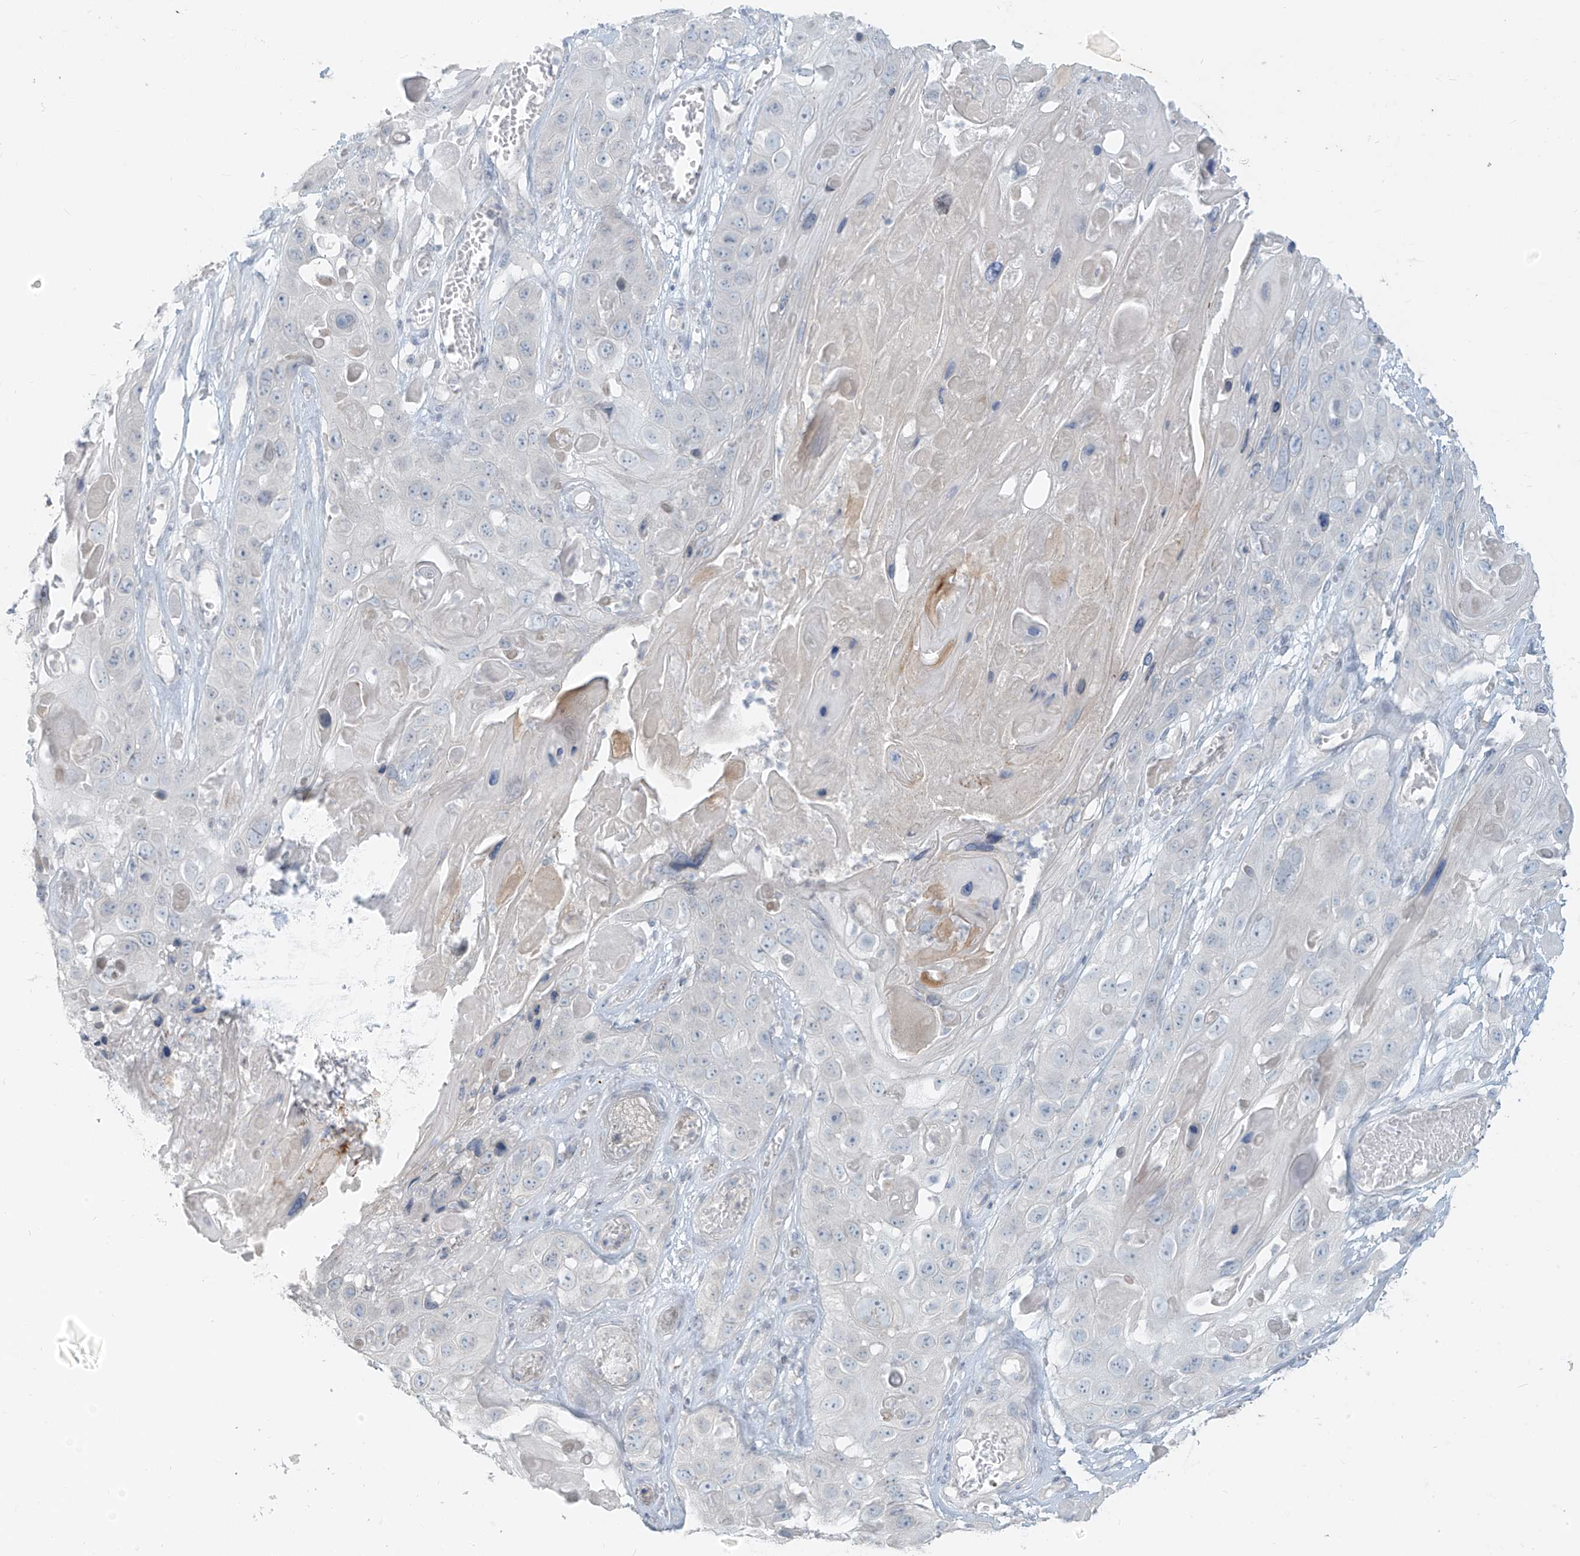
{"staining": {"intensity": "negative", "quantity": "none", "location": "none"}, "tissue": "skin cancer", "cell_type": "Tumor cells", "image_type": "cancer", "snomed": [{"axis": "morphology", "description": "Squamous cell carcinoma, NOS"}, {"axis": "topography", "description": "Skin"}], "caption": "Tumor cells show no significant expression in skin cancer (squamous cell carcinoma). The staining was performed using DAB (3,3'-diaminobenzidine) to visualize the protein expression in brown, while the nuclei were stained in blue with hematoxylin (Magnification: 20x).", "gene": "OSBPL7", "patient": {"sex": "male", "age": 55}}